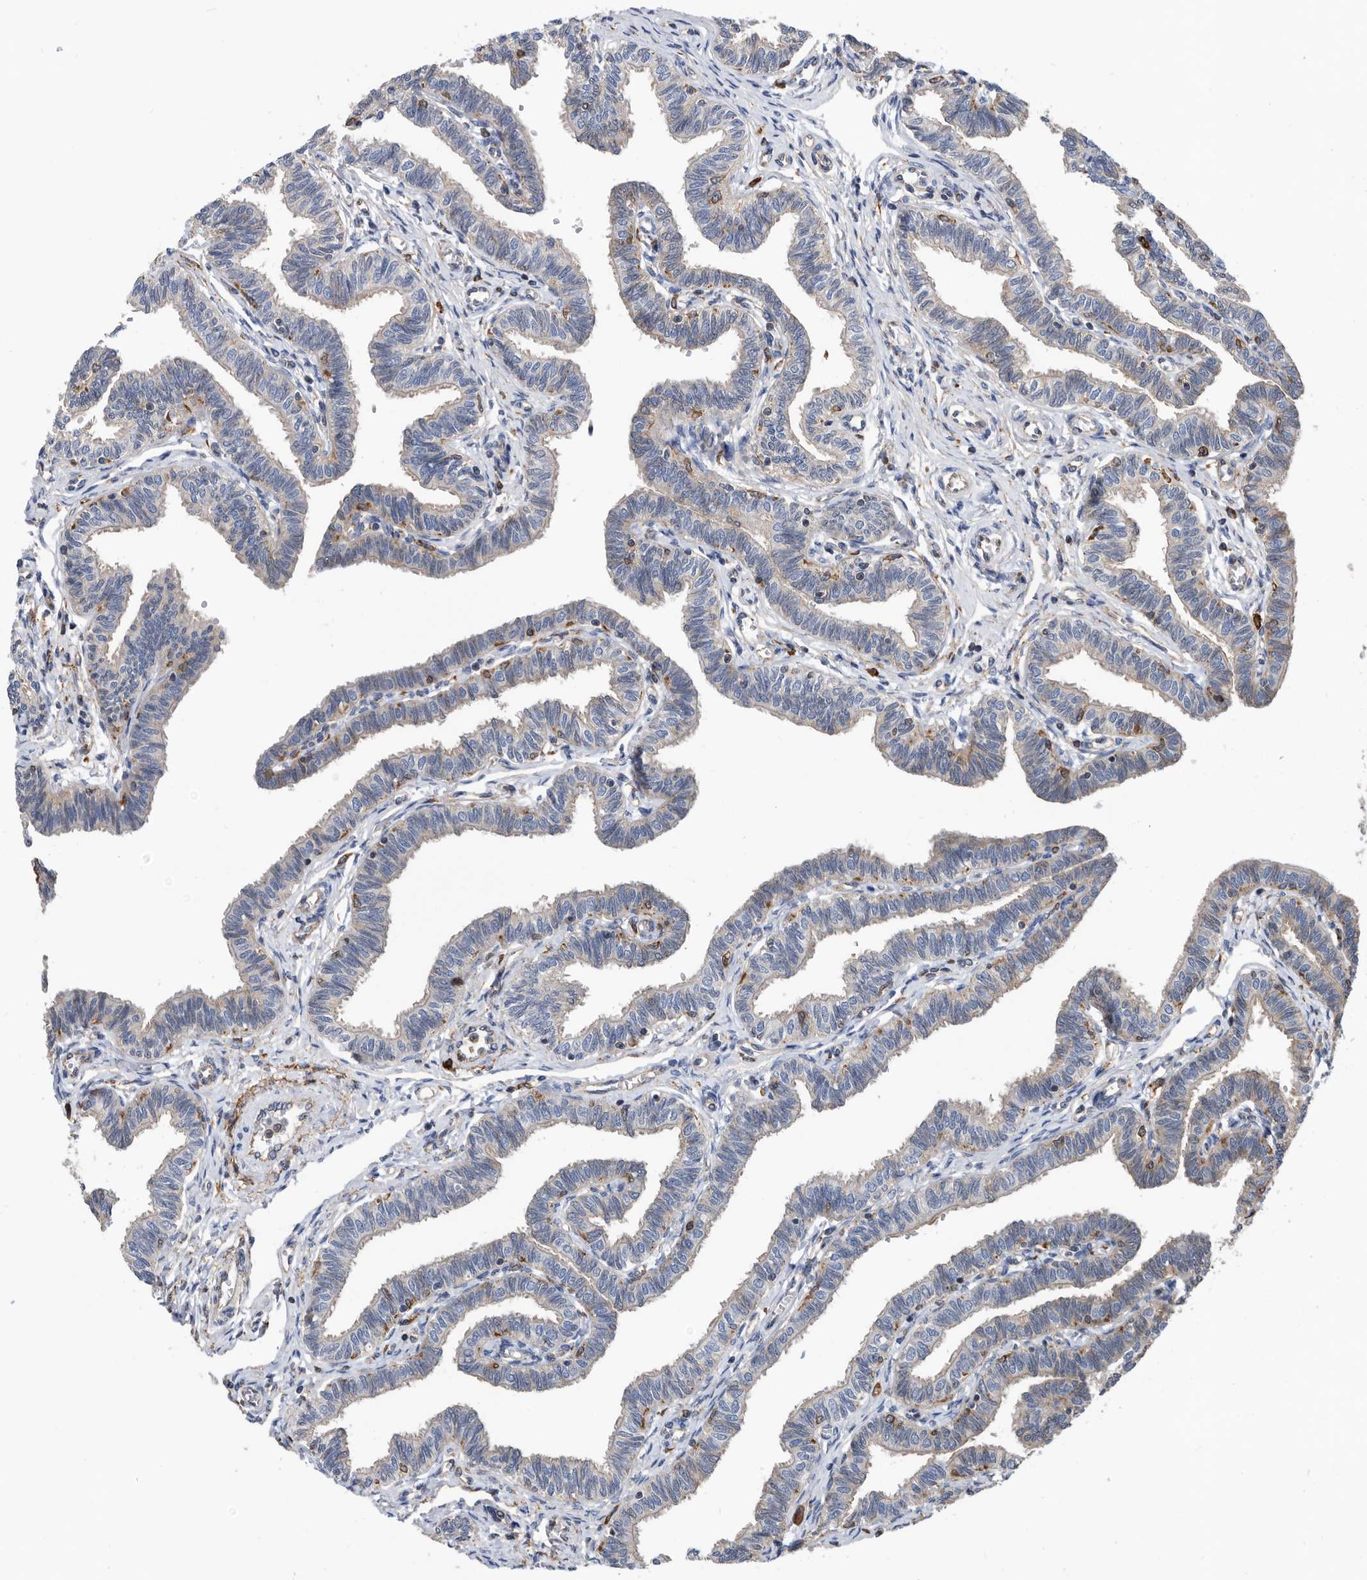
{"staining": {"intensity": "moderate", "quantity": "<25%", "location": "cytoplasmic/membranous,nuclear"}, "tissue": "fallopian tube", "cell_type": "Glandular cells", "image_type": "normal", "snomed": [{"axis": "morphology", "description": "Normal tissue, NOS"}, {"axis": "topography", "description": "Fallopian tube"}, {"axis": "topography", "description": "Ovary"}], "caption": "Glandular cells show low levels of moderate cytoplasmic/membranous,nuclear expression in approximately <25% of cells in unremarkable human fallopian tube.", "gene": "ATAD2", "patient": {"sex": "female", "age": 23}}